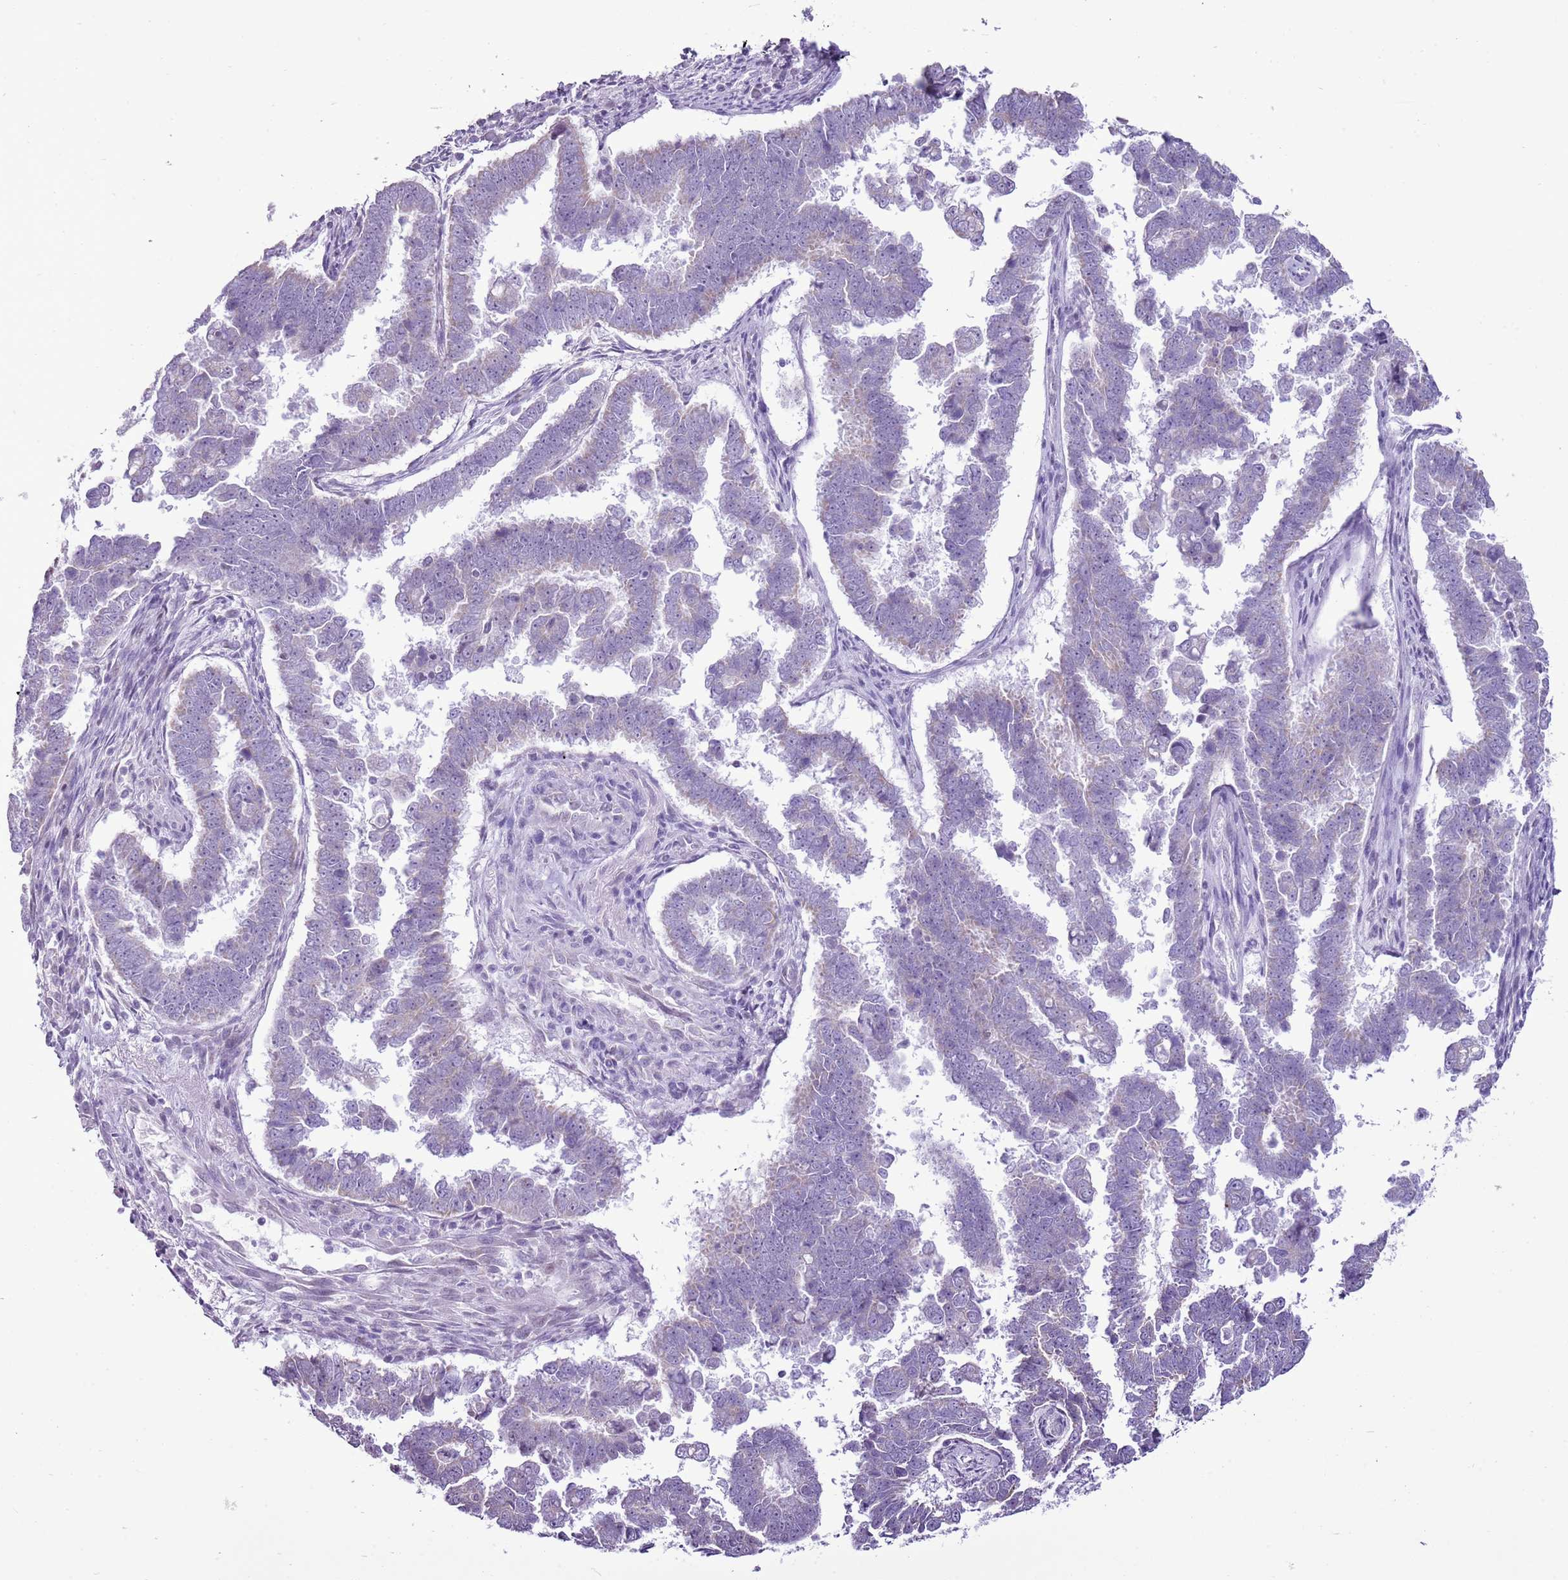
{"staining": {"intensity": "negative", "quantity": "none", "location": "none"}, "tissue": "endometrial cancer", "cell_type": "Tumor cells", "image_type": "cancer", "snomed": [{"axis": "morphology", "description": "Adenocarcinoma, NOS"}, {"axis": "topography", "description": "Endometrium"}], "caption": "Protein analysis of endometrial cancer (adenocarcinoma) displays no significant staining in tumor cells.", "gene": "RPL3L", "patient": {"sex": "female", "age": 75}}